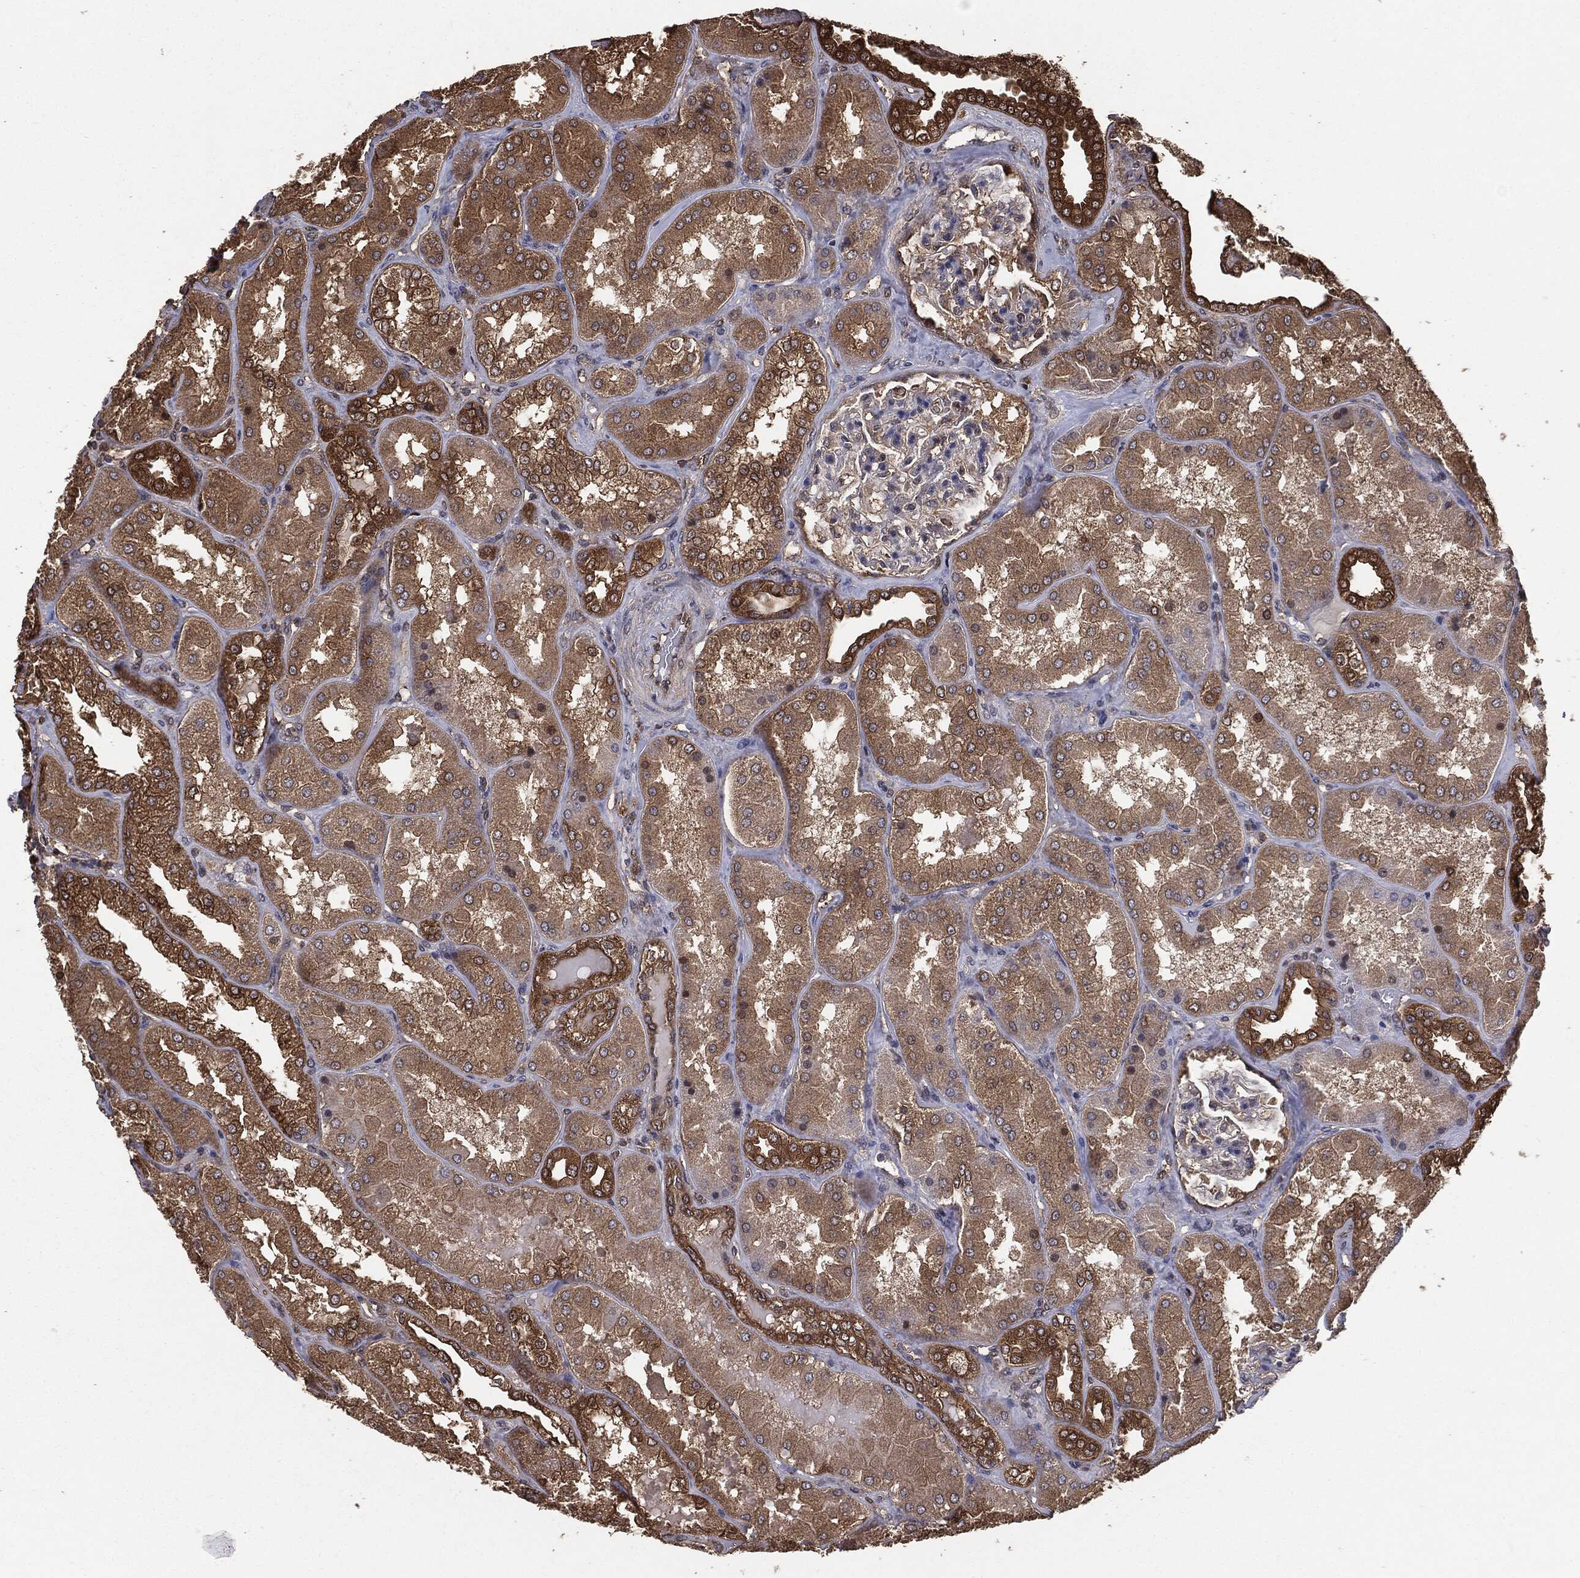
{"staining": {"intensity": "negative", "quantity": "none", "location": "none"}, "tissue": "kidney", "cell_type": "Cells in glomeruli", "image_type": "normal", "snomed": [{"axis": "morphology", "description": "Normal tissue, NOS"}, {"axis": "topography", "description": "Kidney"}], "caption": "IHC histopathology image of unremarkable kidney: human kidney stained with DAB reveals no significant protein staining in cells in glomeruli. (DAB (3,3'-diaminobenzidine) immunohistochemistry (IHC) visualized using brightfield microscopy, high magnification).", "gene": "NME1", "patient": {"sex": "female", "age": 56}}